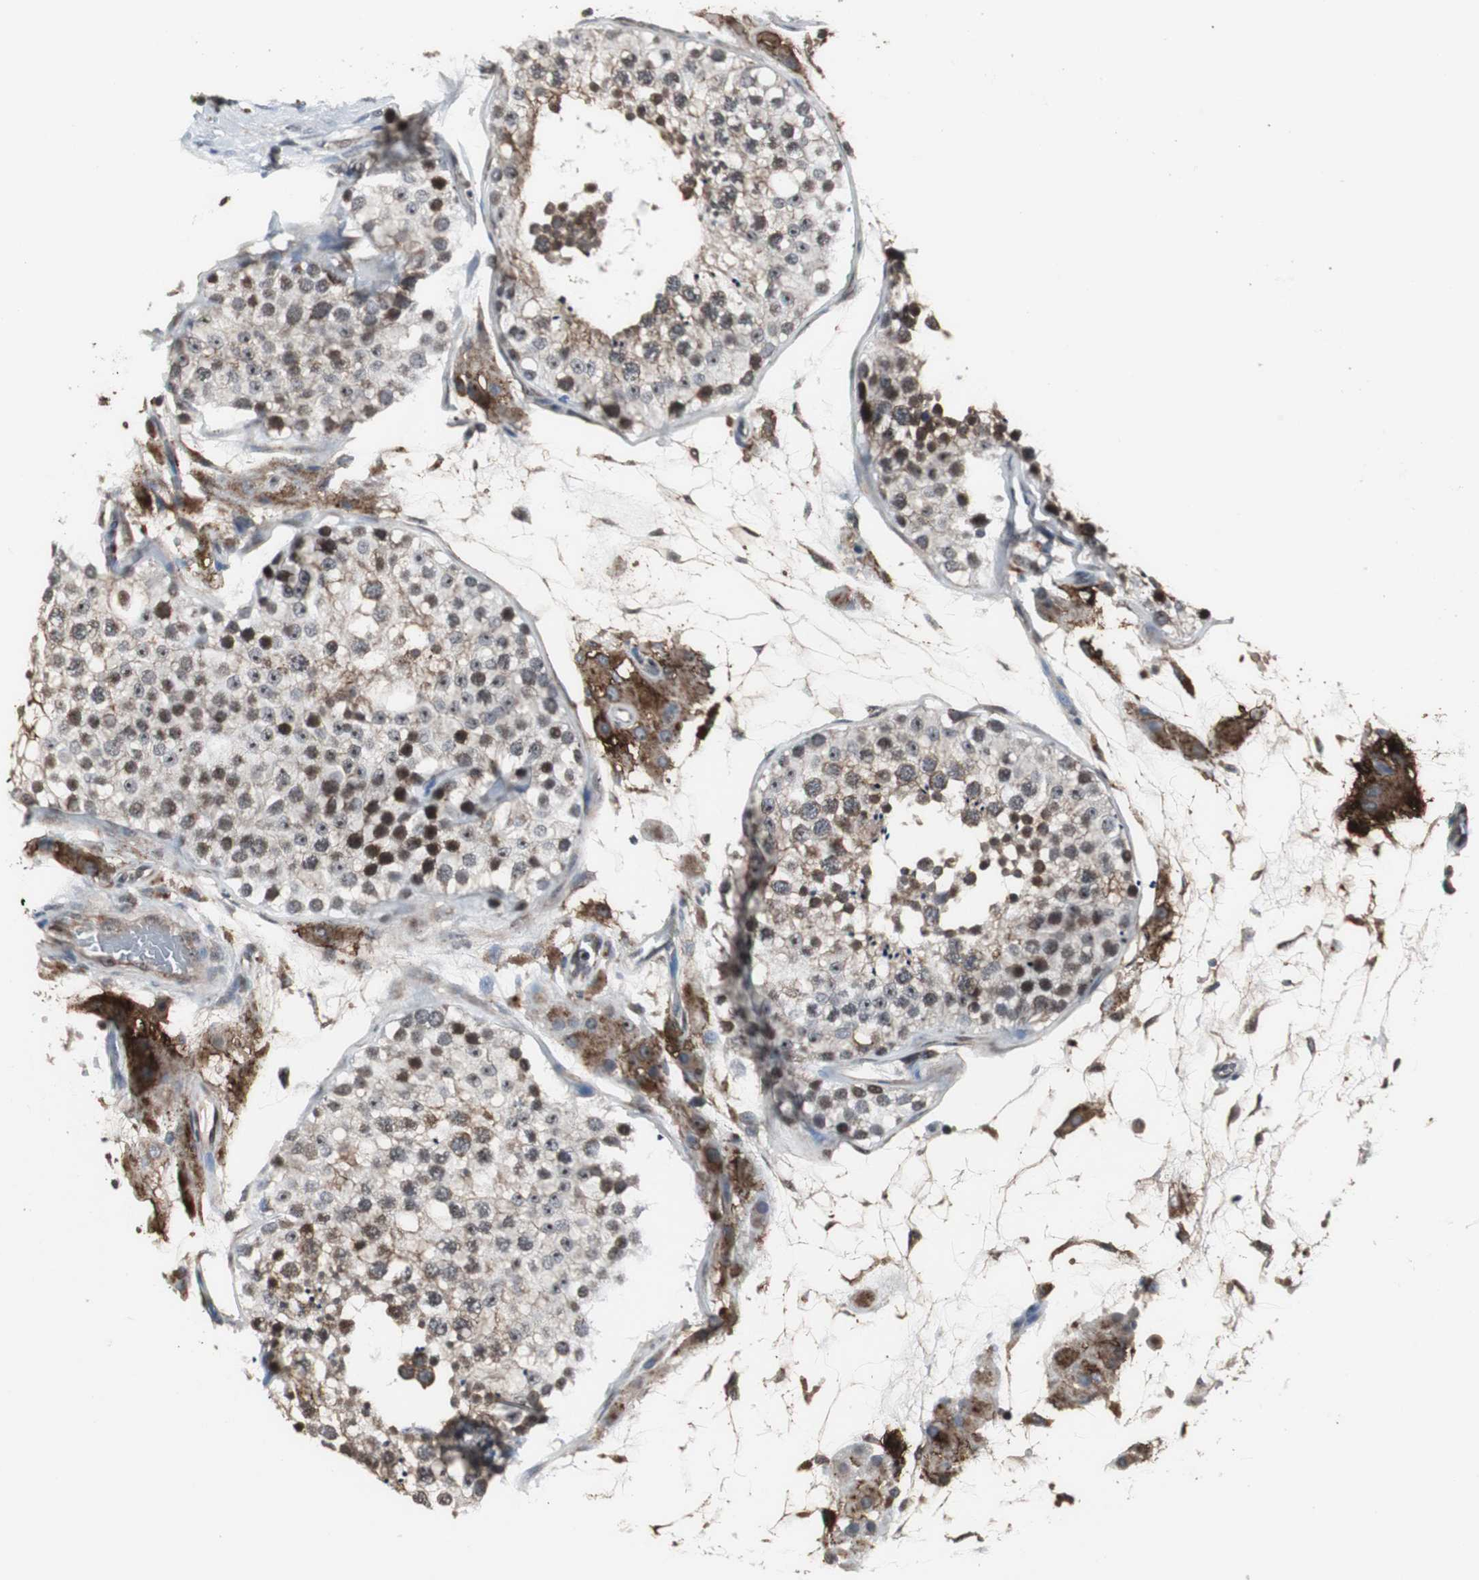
{"staining": {"intensity": "strong", "quantity": ">75%", "location": "cytoplasmic/membranous,nuclear"}, "tissue": "testis", "cell_type": "Cells in seminiferous ducts", "image_type": "normal", "snomed": [{"axis": "morphology", "description": "Normal tissue, NOS"}, {"axis": "topography", "description": "Testis"}], "caption": "An image of human testis stained for a protein demonstrates strong cytoplasmic/membranous,nuclear brown staining in cells in seminiferous ducts.", "gene": "MRPL40", "patient": {"sex": "male", "age": 26}}